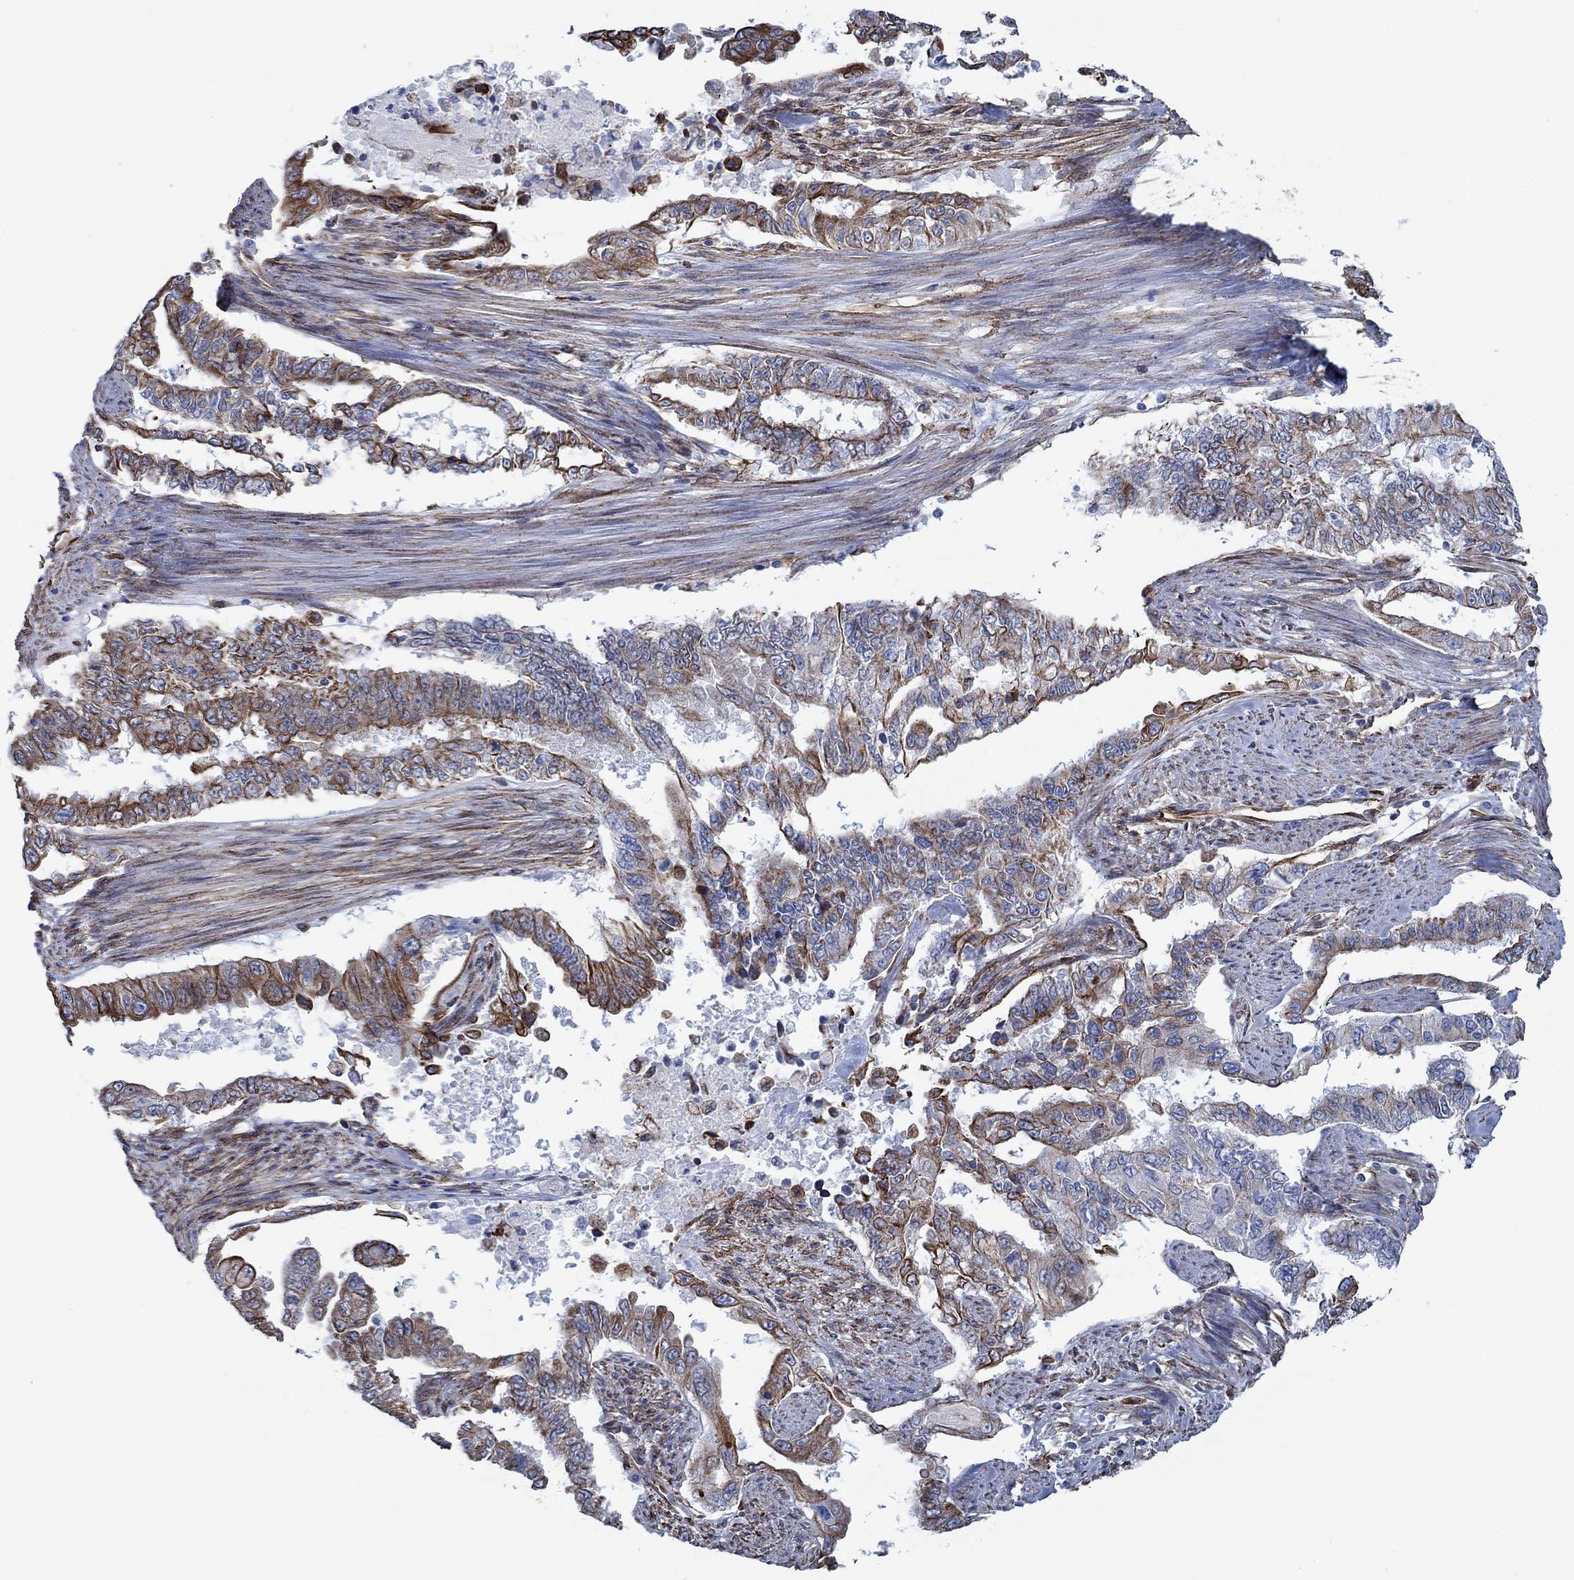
{"staining": {"intensity": "strong", "quantity": "25%-75%", "location": "cytoplasmic/membranous"}, "tissue": "endometrial cancer", "cell_type": "Tumor cells", "image_type": "cancer", "snomed": [{"axis": "morphology", "description": "Adenocarcinoma, NOS"}, {"axis": "topography", "description": "Uterus"}], "caption": "An image showing strong cytoplasmic/membranous positivity in about 25%-75% of tumor cells in endometrial adenocarcinoma, as visualized by brown immunohistochemical staining.", "gene": "STC2", "patient": {"sex": "female", "age": 59}}